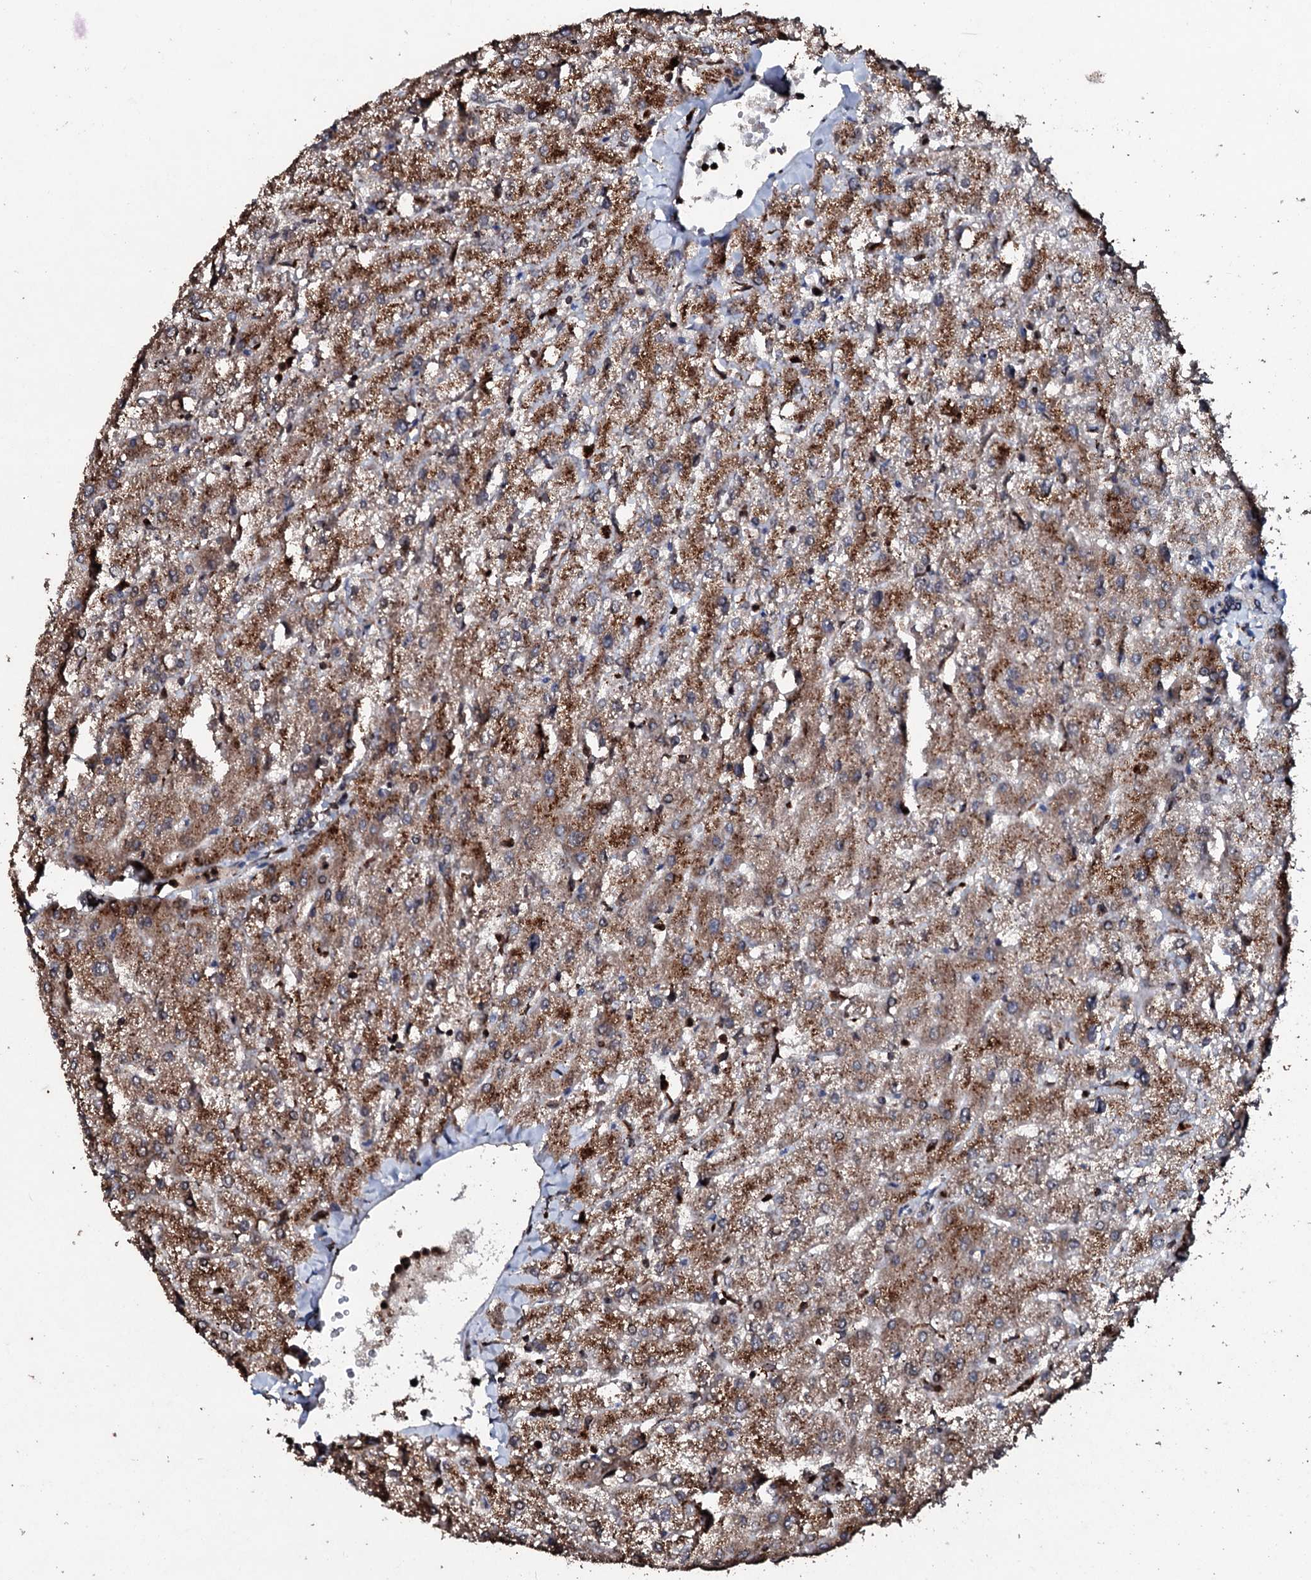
{"staining": {"intensity": "moderate", "quantity": ">75%", "location": "cytoplasmic/membranous"}, "tissue": "liver", "cell_type": "Cholangiocytes", "image_type": "normal", "snomed": [{"axis": "morphology", "description": "Normal tissue, NOS"}, {"axis": "topography", "description": "Liver"}], "caption": "Liver stained for a protein reveals moderate cytoplasmic/membranous positivity in cholangiocytes.", "gene": "SDHAF2", "patient": {"sex": "female", "age": 54}}